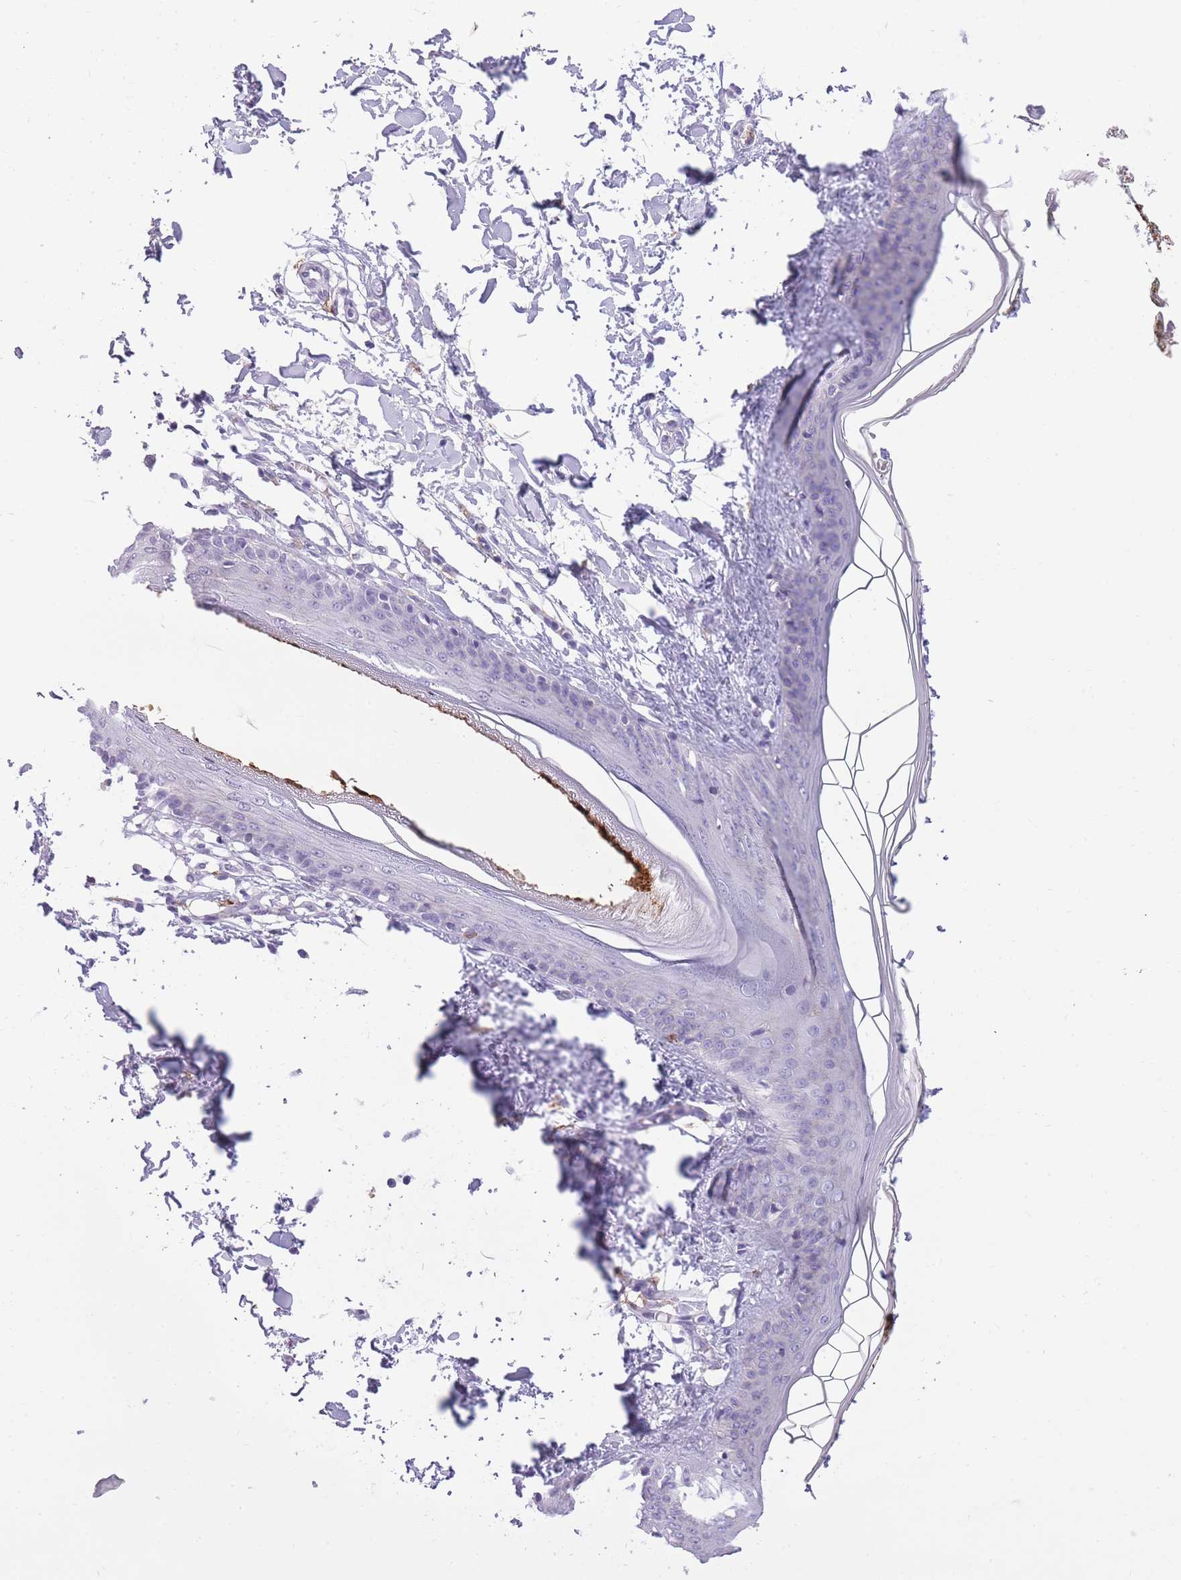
{"staining": {"intensity": "negative", "quantity": "none", "location": "none"}, "tissue": "skin", "cell_type": "Fibroblasts", "image_type": "normal", "snomed": [{"axis": "morphology", "description": "Normal tissue, NOS"}, {"axis": "topography", "description": "Skin"}], "caption": "DAB (3,3'-diaminobenzidine) immunohistochemical staining of normal human skin exhibits no significant positivity in fibroblasts.", "gene": "RADX", "patient": {"sex": "female", "age": 34}}